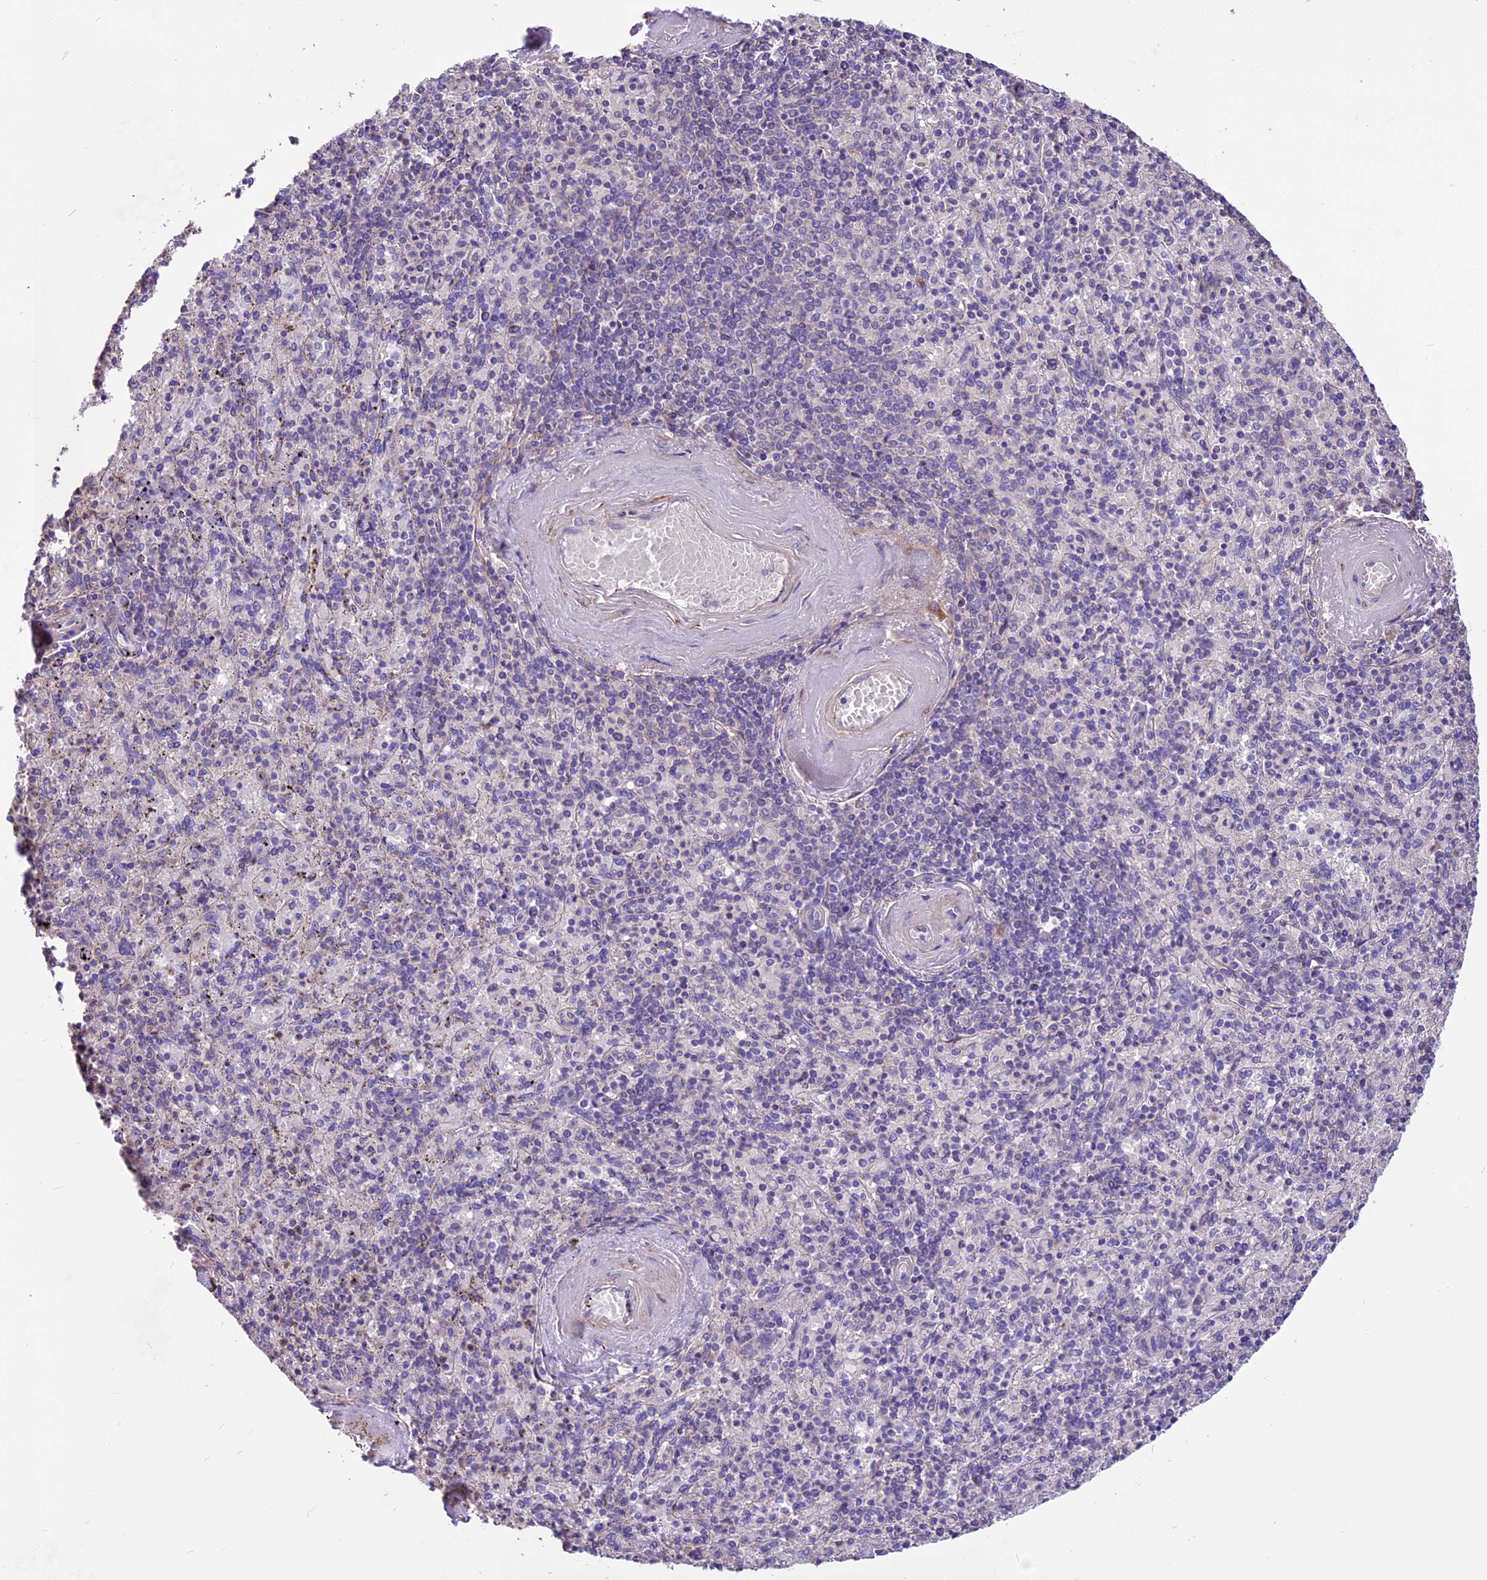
{"staining": {"intensity": "weak", "quantity": "<25%", "location": "cytoplasmic/membranous"}, "tissue": "spleen", "cell_type": "Cells in red pulp", "image_type": "normal", "snomed": [{"axis": "morphology", "description": "Normal tissue, NOS"}, {"axis": "topography", "description": "Spleen"}], "caption": "Immunohistochemical staining of benign human spleen shows no significant expression in cells in red pulp.", "gene": "ANO3", "patient": {"sex": "male", "age": 82}}